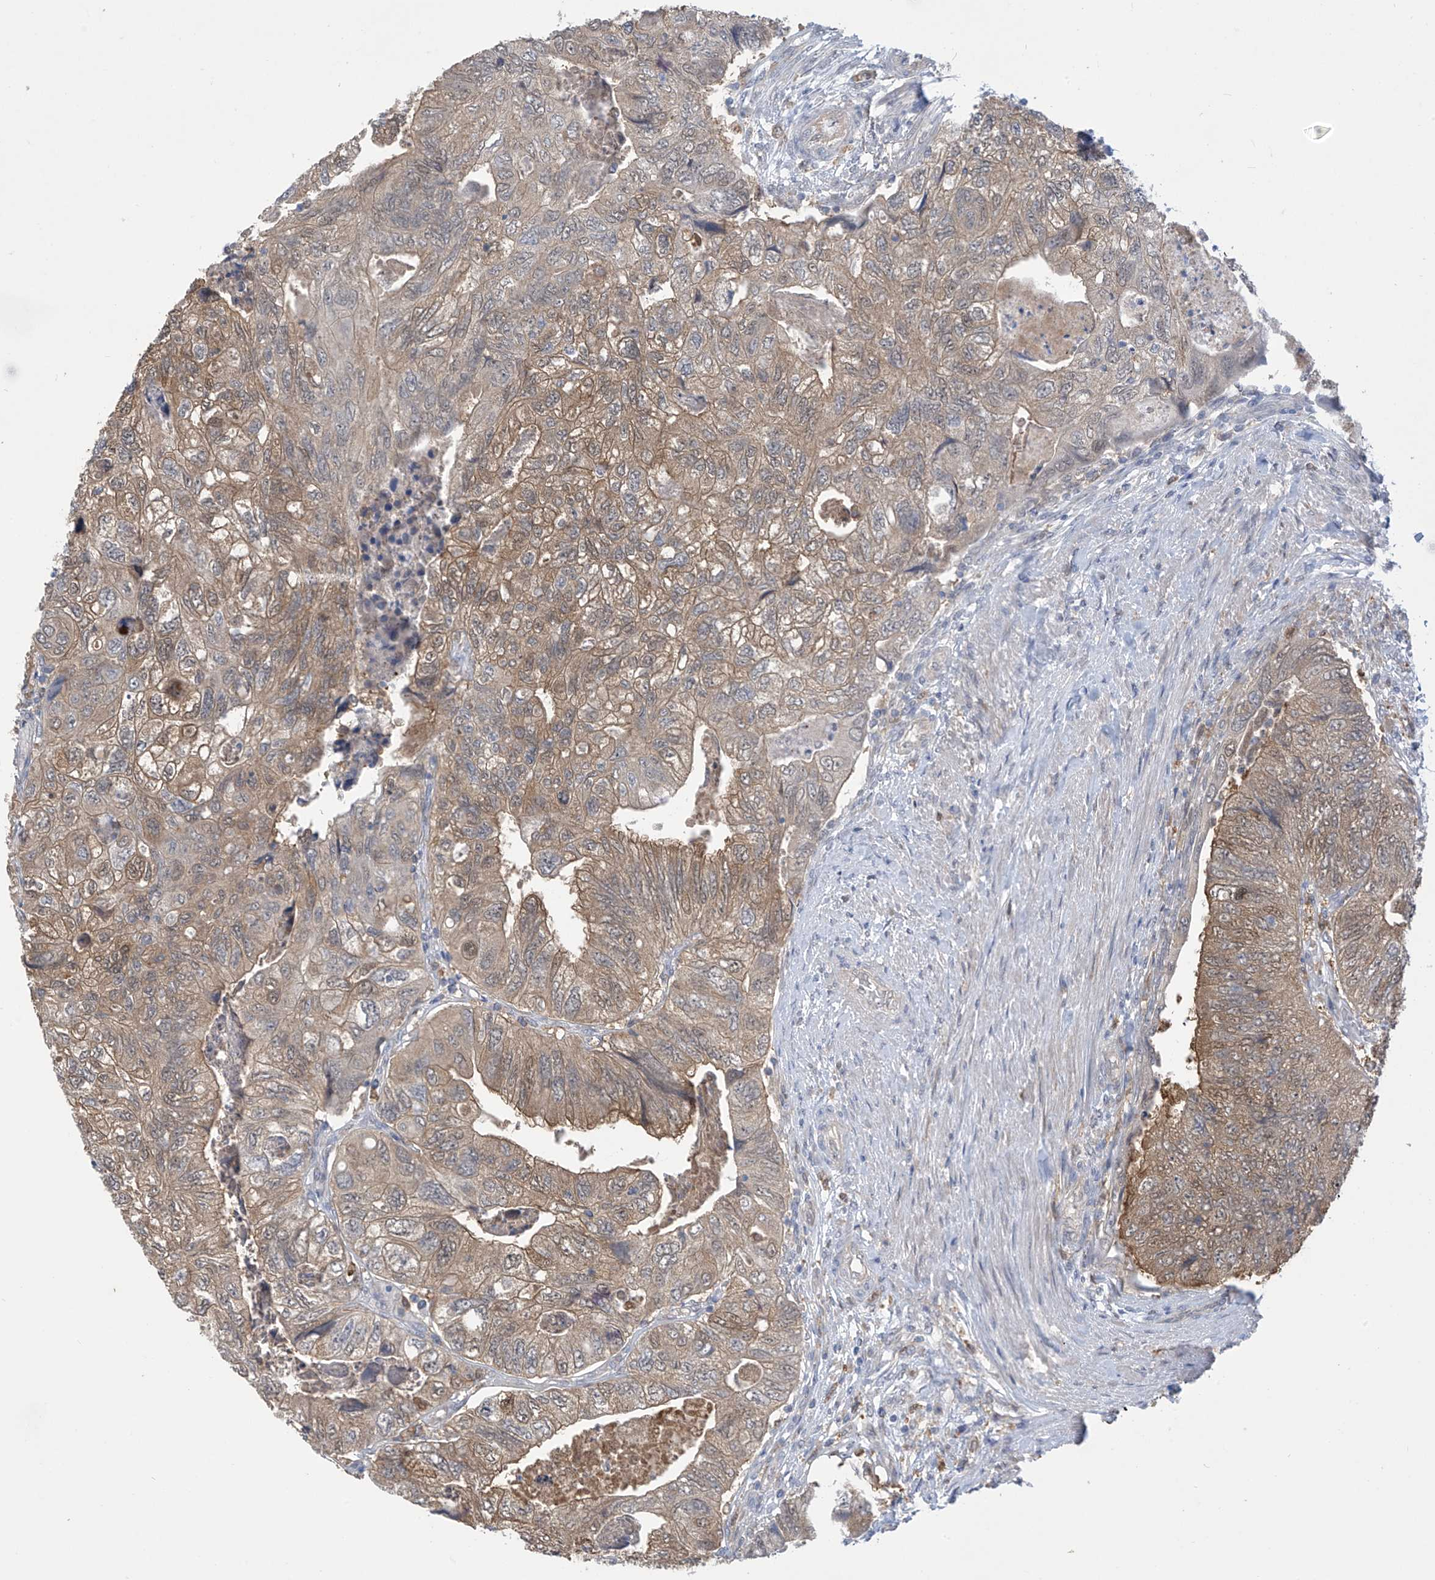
{"staining": {"intensity": "moderate", "quantity": ">75%", "location": "cytoplasmic/membranous,nuclear"}, "tissue": "colorectal cancer", "cell_type": "Tumor cells", "image_type": "cancer", "snomed": [{"axis": "morphology", "description": "Adenocarcinoma, NOS"}, {"axis": "topography", "description": "Rectum"}], "caption": "The micrograph demonstrates staining of colorectal cancer, revealing moderate cytoplasmic/membranous and nuclear protein expression (brown color) within tumor cells.", "gene": "IDH1", "patient": {"sex": "male", "age": 63}}